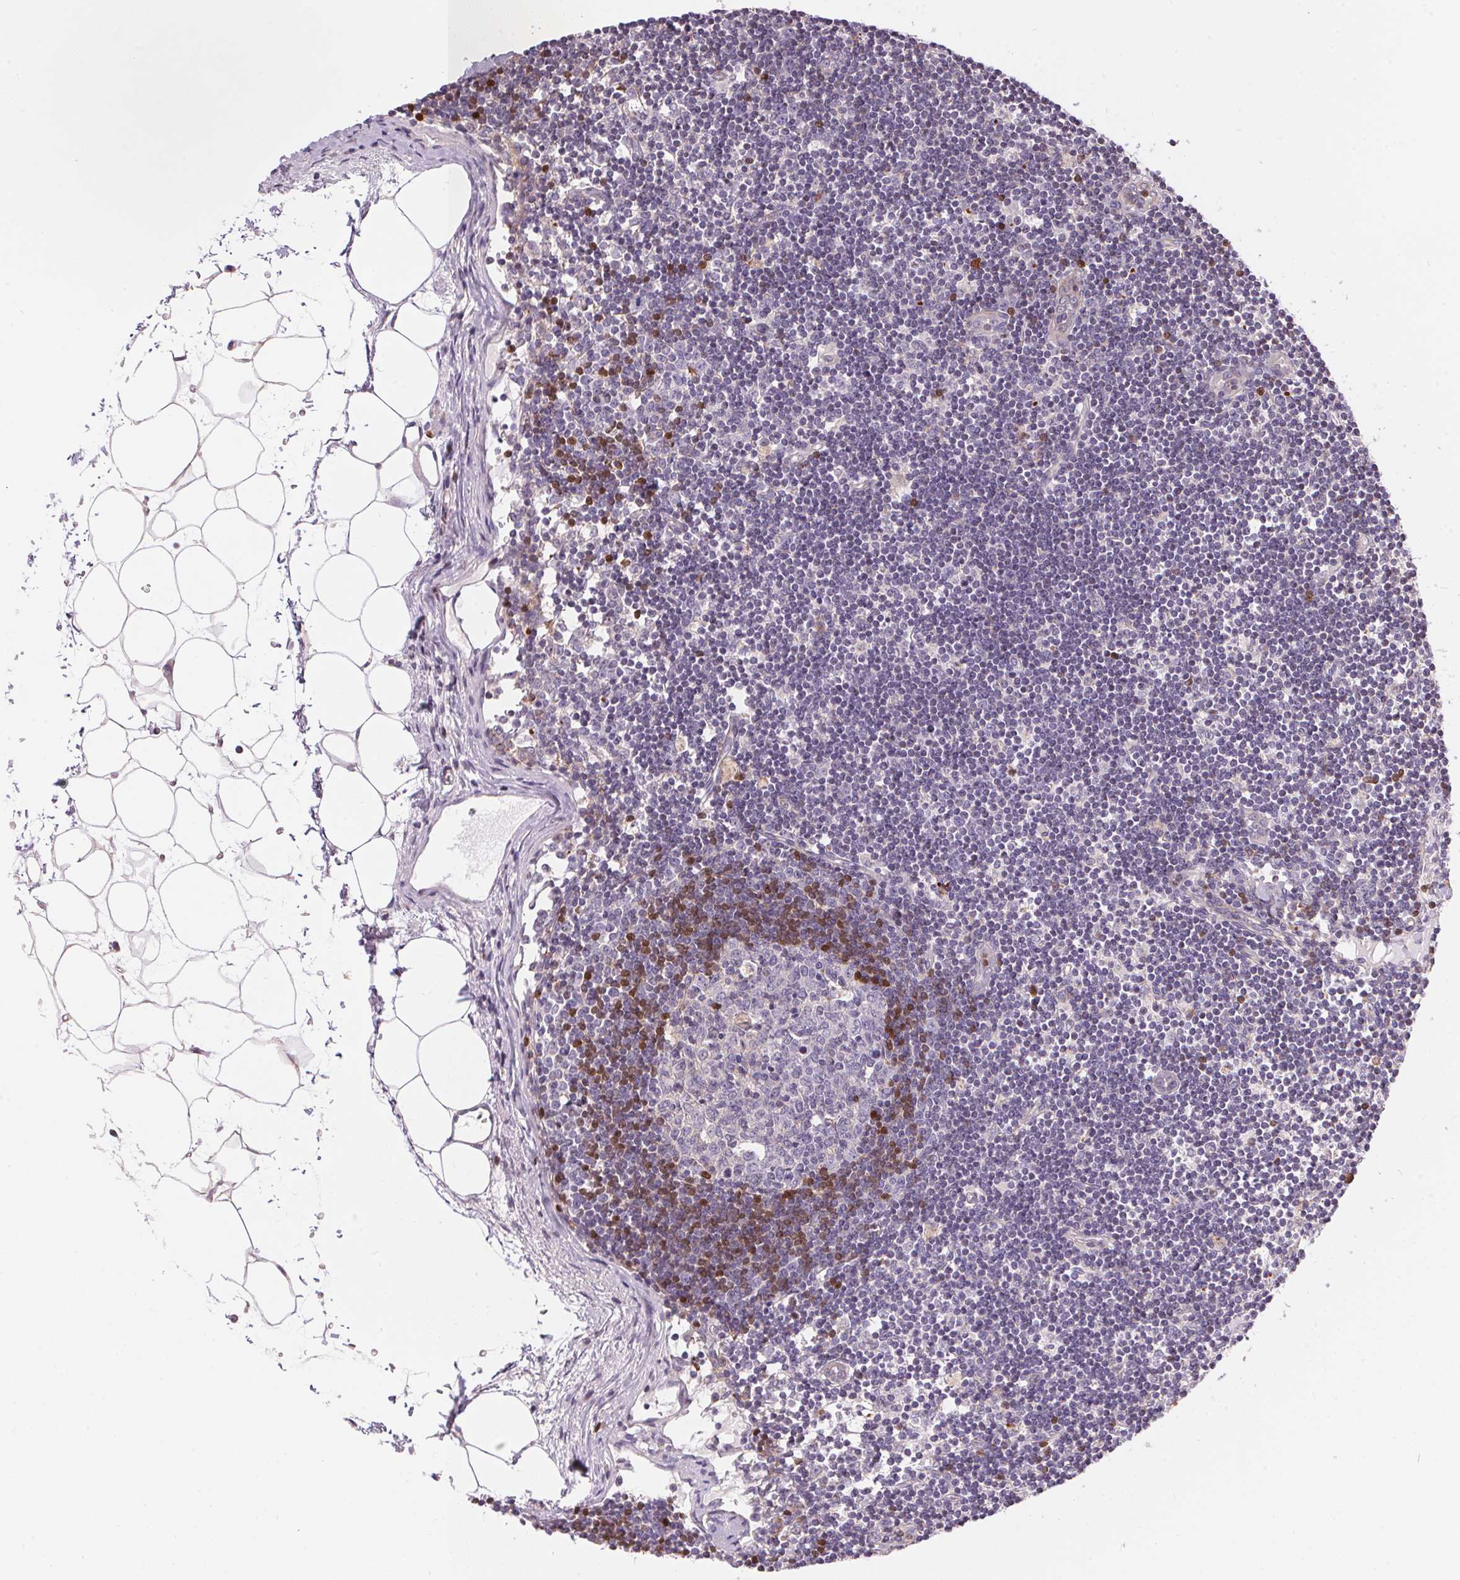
{"staining": {"intensity": "negative", "quantity": "none", "location": "none"}, "tissue": "lymph node", "cell_type": "Germinal center cells", "image_type": "normal", "snomed": [{"axis": "morphology", "description": "Normal tissue, NOS"}, {"axis": "topography", "description": "Lymph node"}], "caption": "Immunohistochemistry of unremarkable human lymph node exhibits no staining in germinal center cells.", "gene": "UNC13B", "patient": {"sex": "female", "age": 65}}